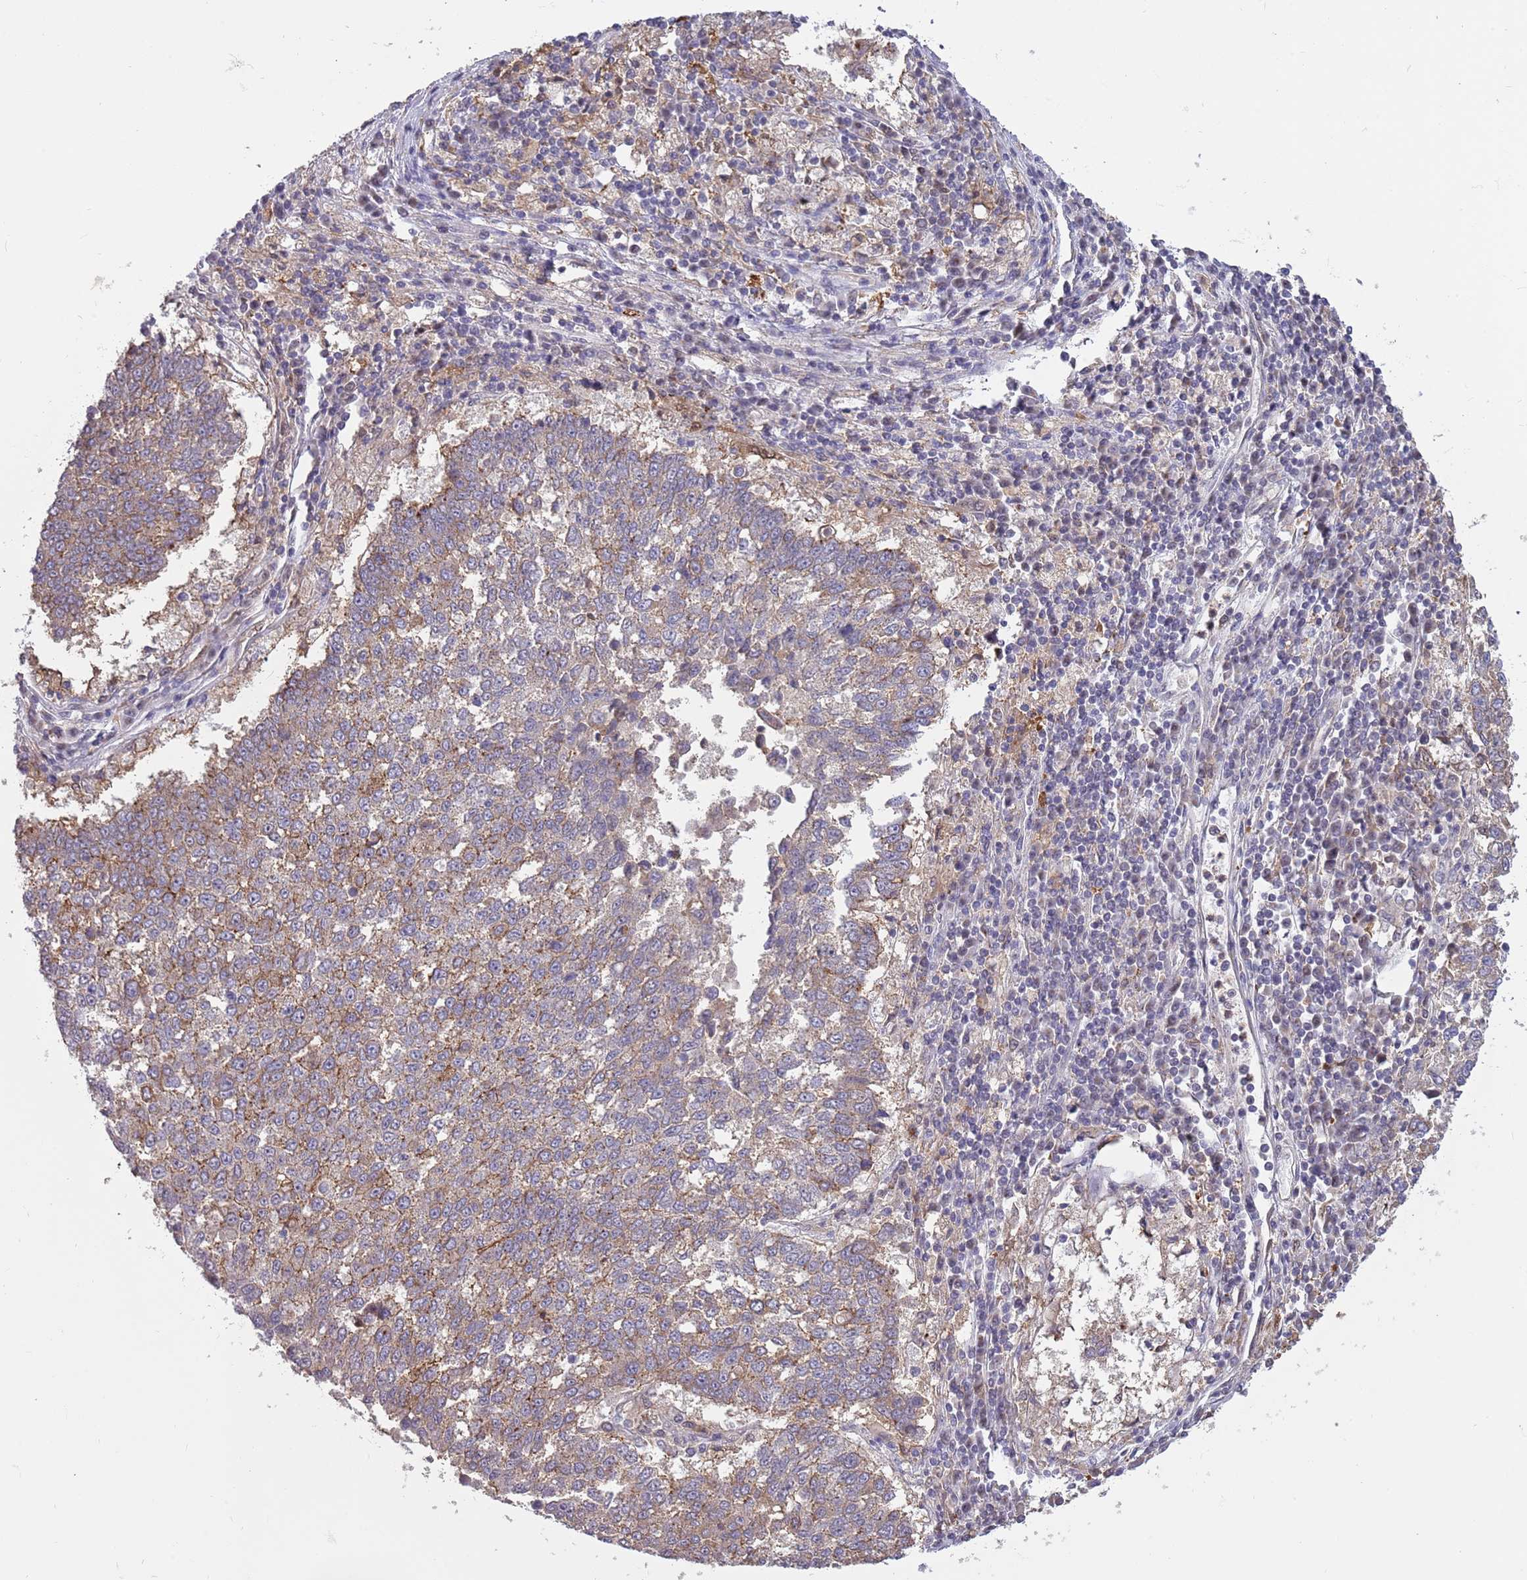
{"staining": {"intensity": "weak", "quantity": ">75%", "location": "cytoplasmic/membranous"}, "tissue": "lung cancer", "cell_type": "Tumor cells", "image_type": "cancer", "snomed": [{"axis": "morphology", "description": "Squamous cell carcinoma, NOS"}, {"axis": "topography", "description": "Lung"}], "caption": "IHC histopathology image of lung cancer (squamous cell carcinoma) stained for a protein (brown), which demonstrates low levels of weak cytoplasmic/membranous expression in about >75% of tumor cells.", "gene": "CCNJL", "patient": {"sex": "male", "age": 73}}